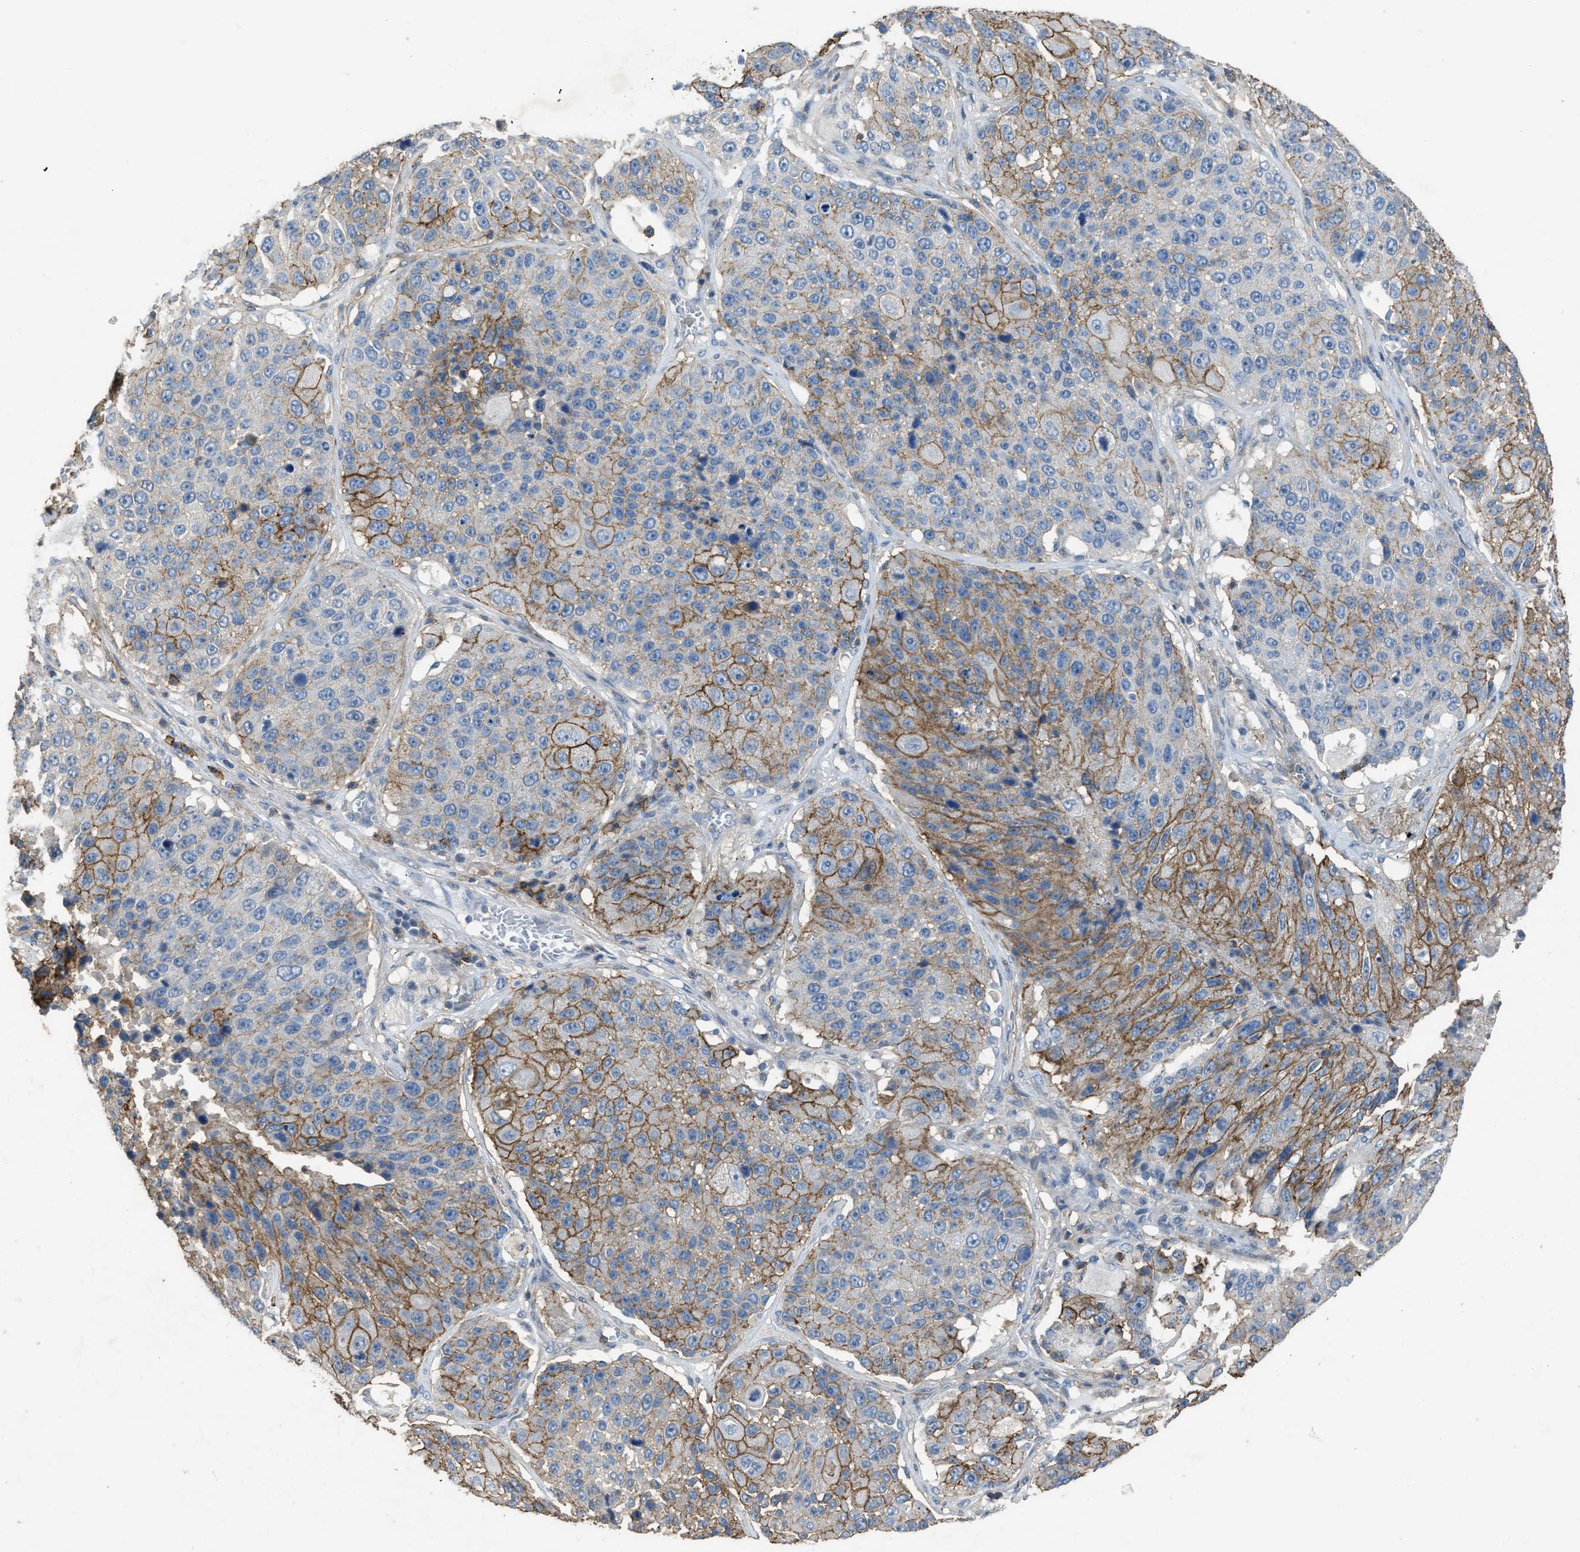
{"staining": {"intensity": "moderate", "quantity": "25%-75%", "location": "cytoplasmic/membranous"}, "tissue": "lung cancer", "cell_type": "Tumor cells", "image_type": "cancer", "snomed": [{"axis": "morphology", "description": "Squamous cell carcinoma, NOS"}, {"axis": "topography", "description": "Lung"}], "caption": "This is an image of immunohistochemistry (IHC) staining of squamous cell carcinoma (lung), which shows moderate positivity in the cytoplasmic/membranous of tumor cells.", "gene": "OR51E1", "patient": {"sex": "male", "age": 61}}